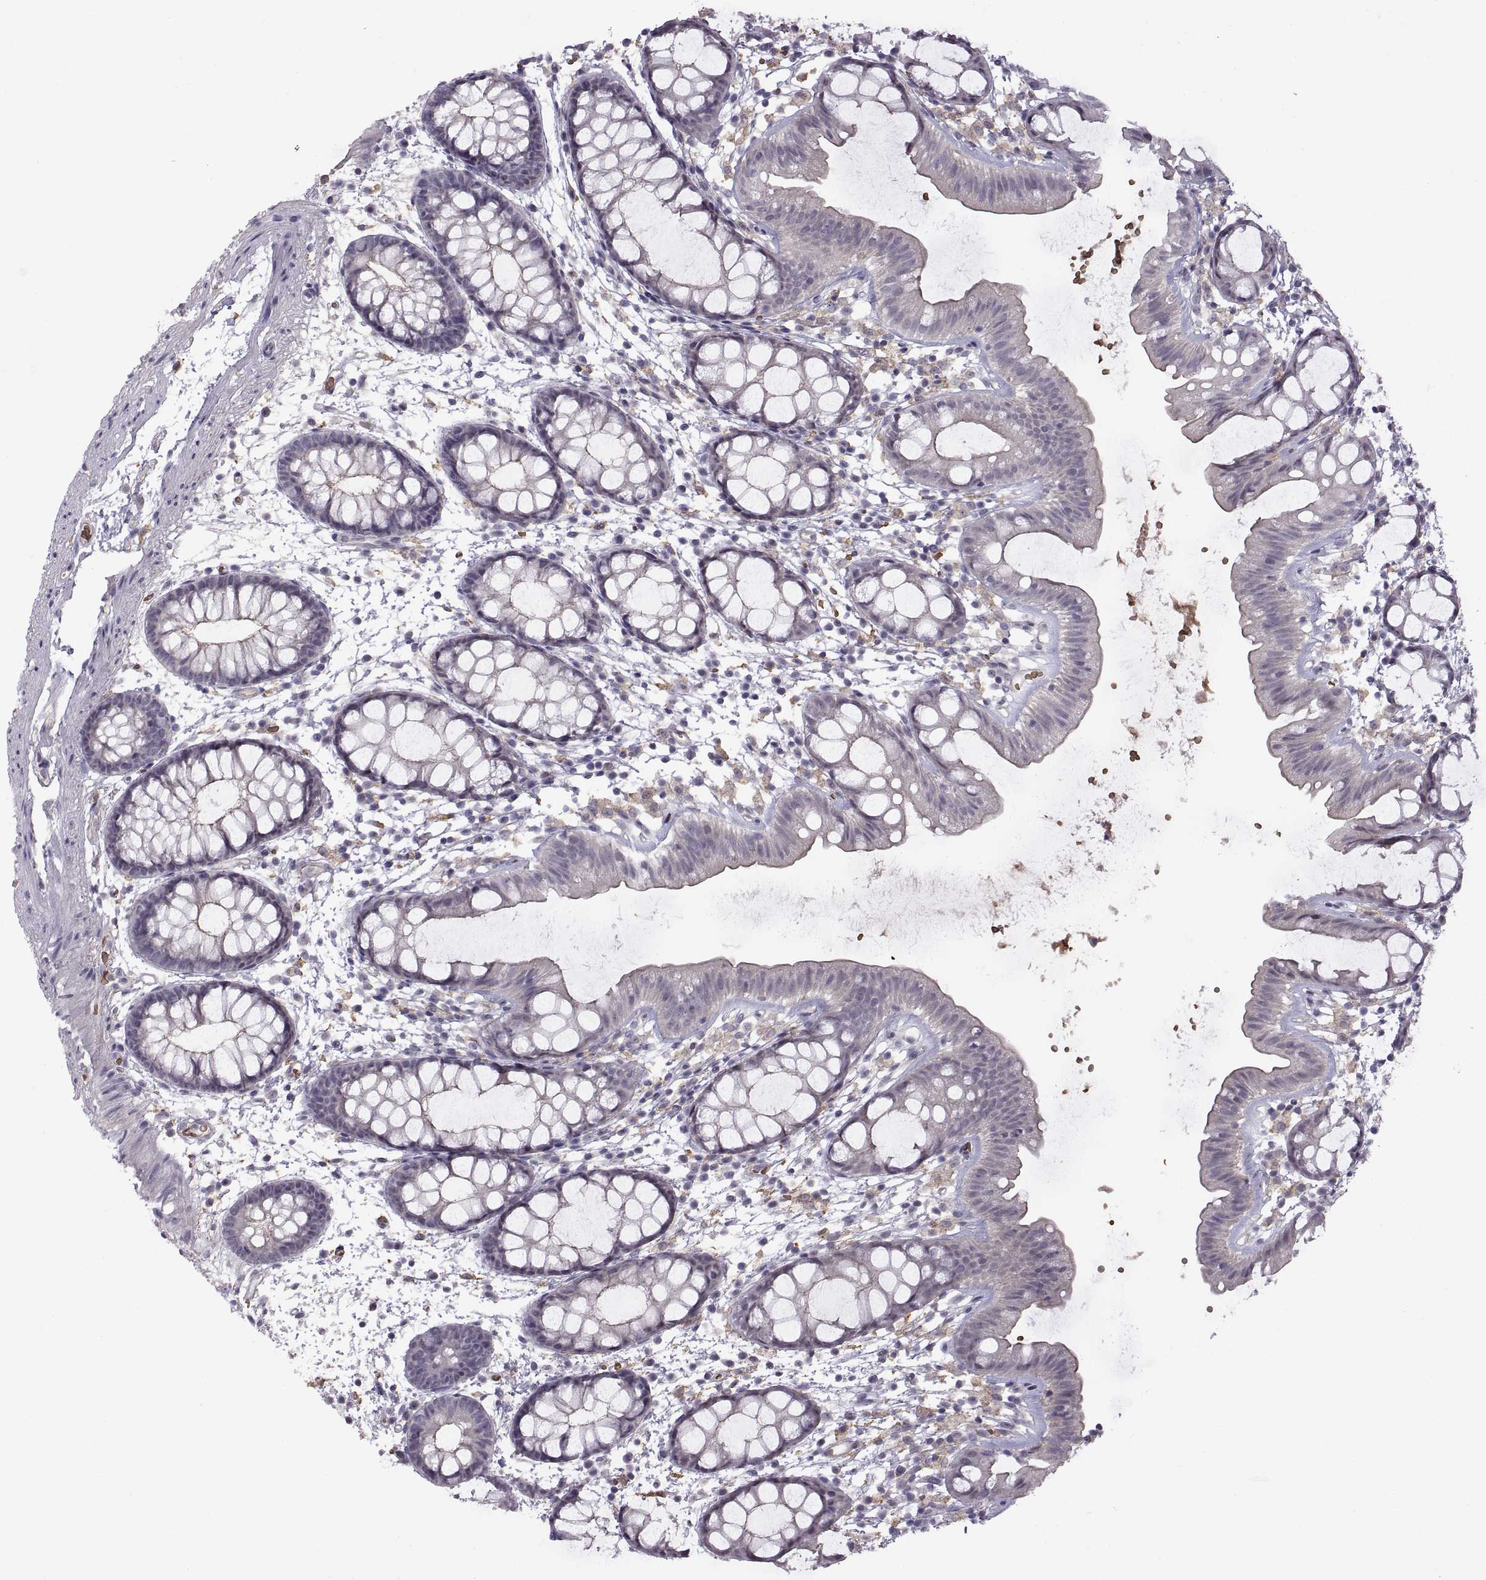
{"staining": {"intensity": "negative", "quantity": "none", "location": "none"}, "tissue": "rectum", "cell_type": "Glandular cells", "image_type": "normal", "snomed": [{"axis": "morphology", "description": "Normal tissue, NOS"}, {"axis": "topography", "description": "Rectum"}], "caption": "This is a histopathology image of immunohistochemistry staining of unremarkable rectum, which shows no staining in glandular cells.", "gene": "MEIOC", "patient": {"sex": "male", "age": 57}}